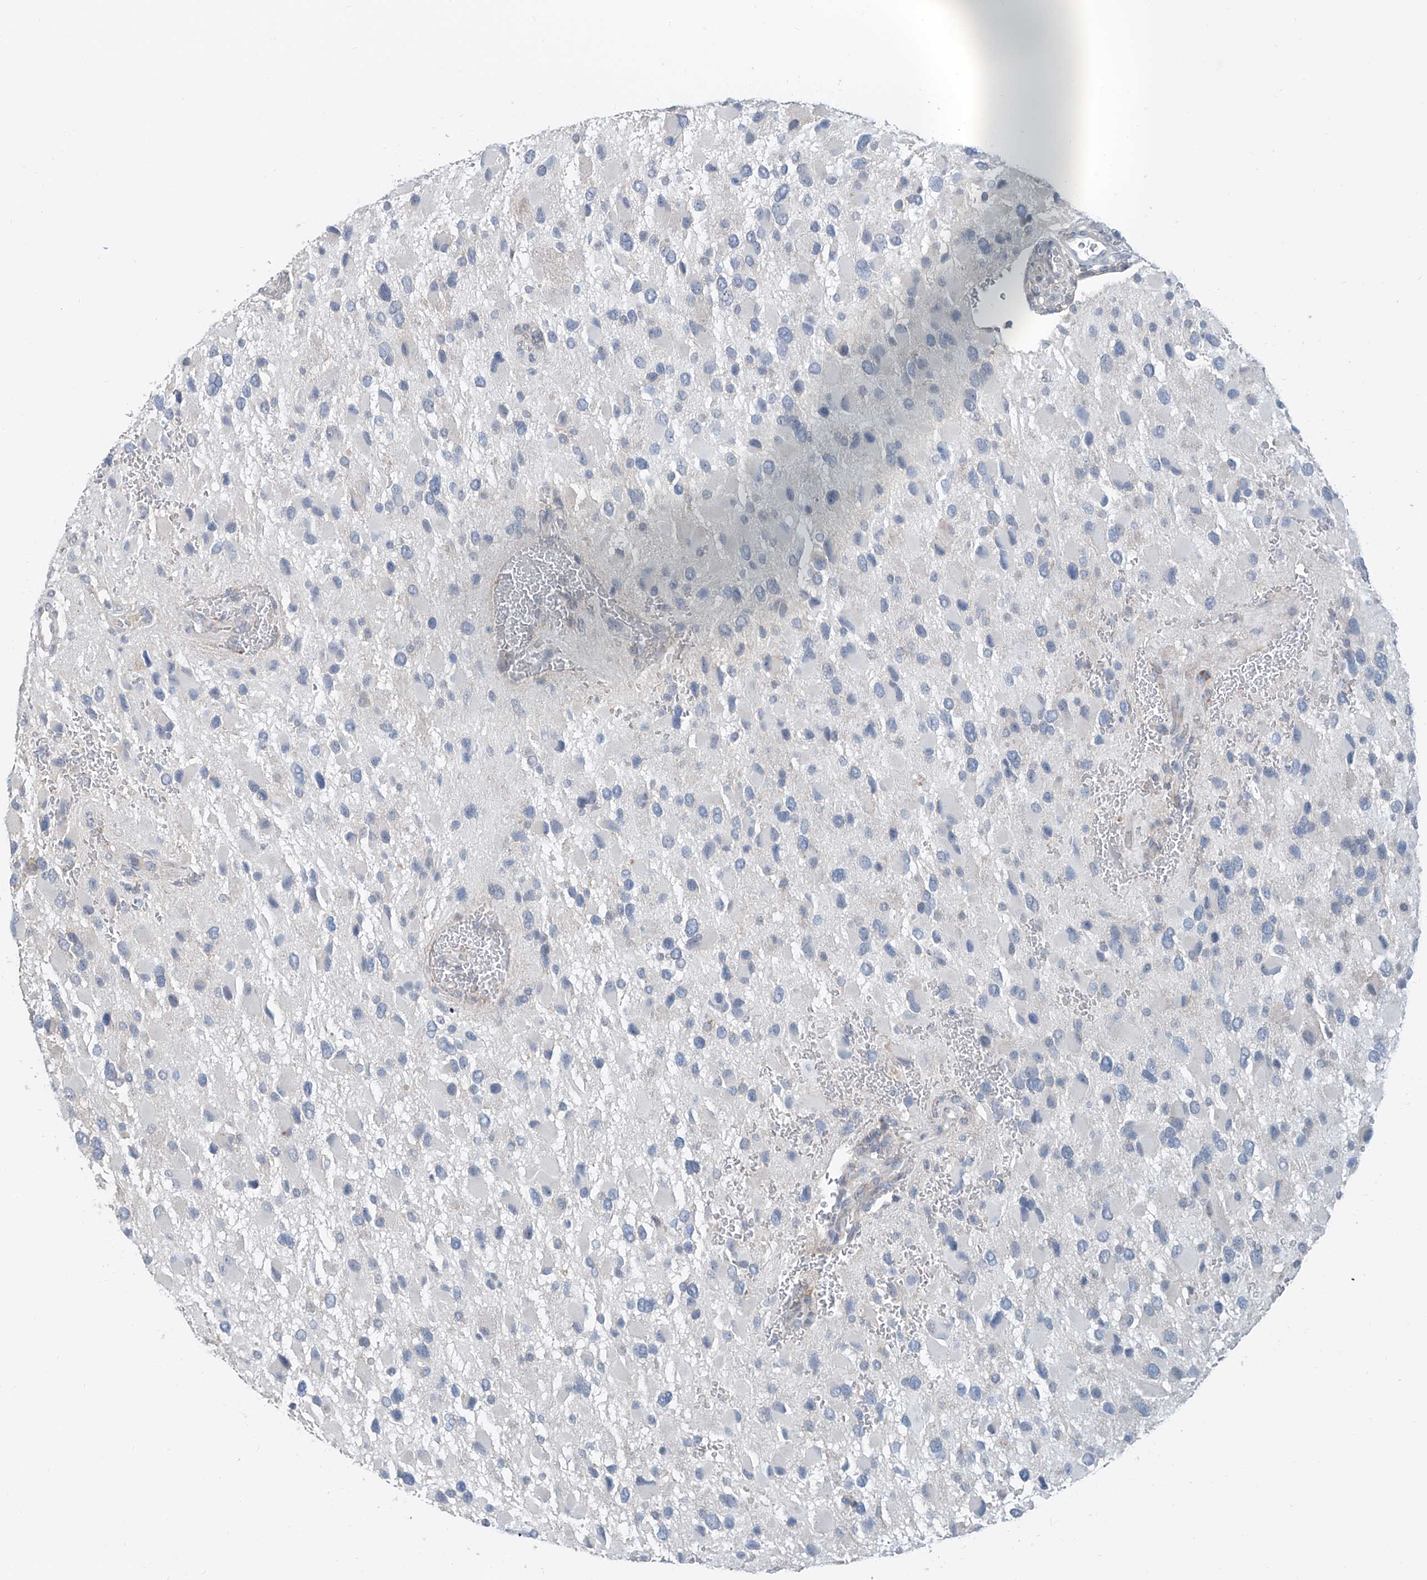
{"staining": {"intensity": "negative", "quantity": "none", "location": "none"}, "tissue": "glioma", "cell_type": "Tumor cells", "image_type": "cancer", "snomed": [{"axis": "morphology", "description": "Glioma, malignant, High grade"}, {"axis": "topography", "description": "Brain"}], "caption": "Histopathology image shows no protein staining in tumor cells of glioma tissue.", "gene": "KCNK10", "patient": {"sex": "male", "age": 53}}